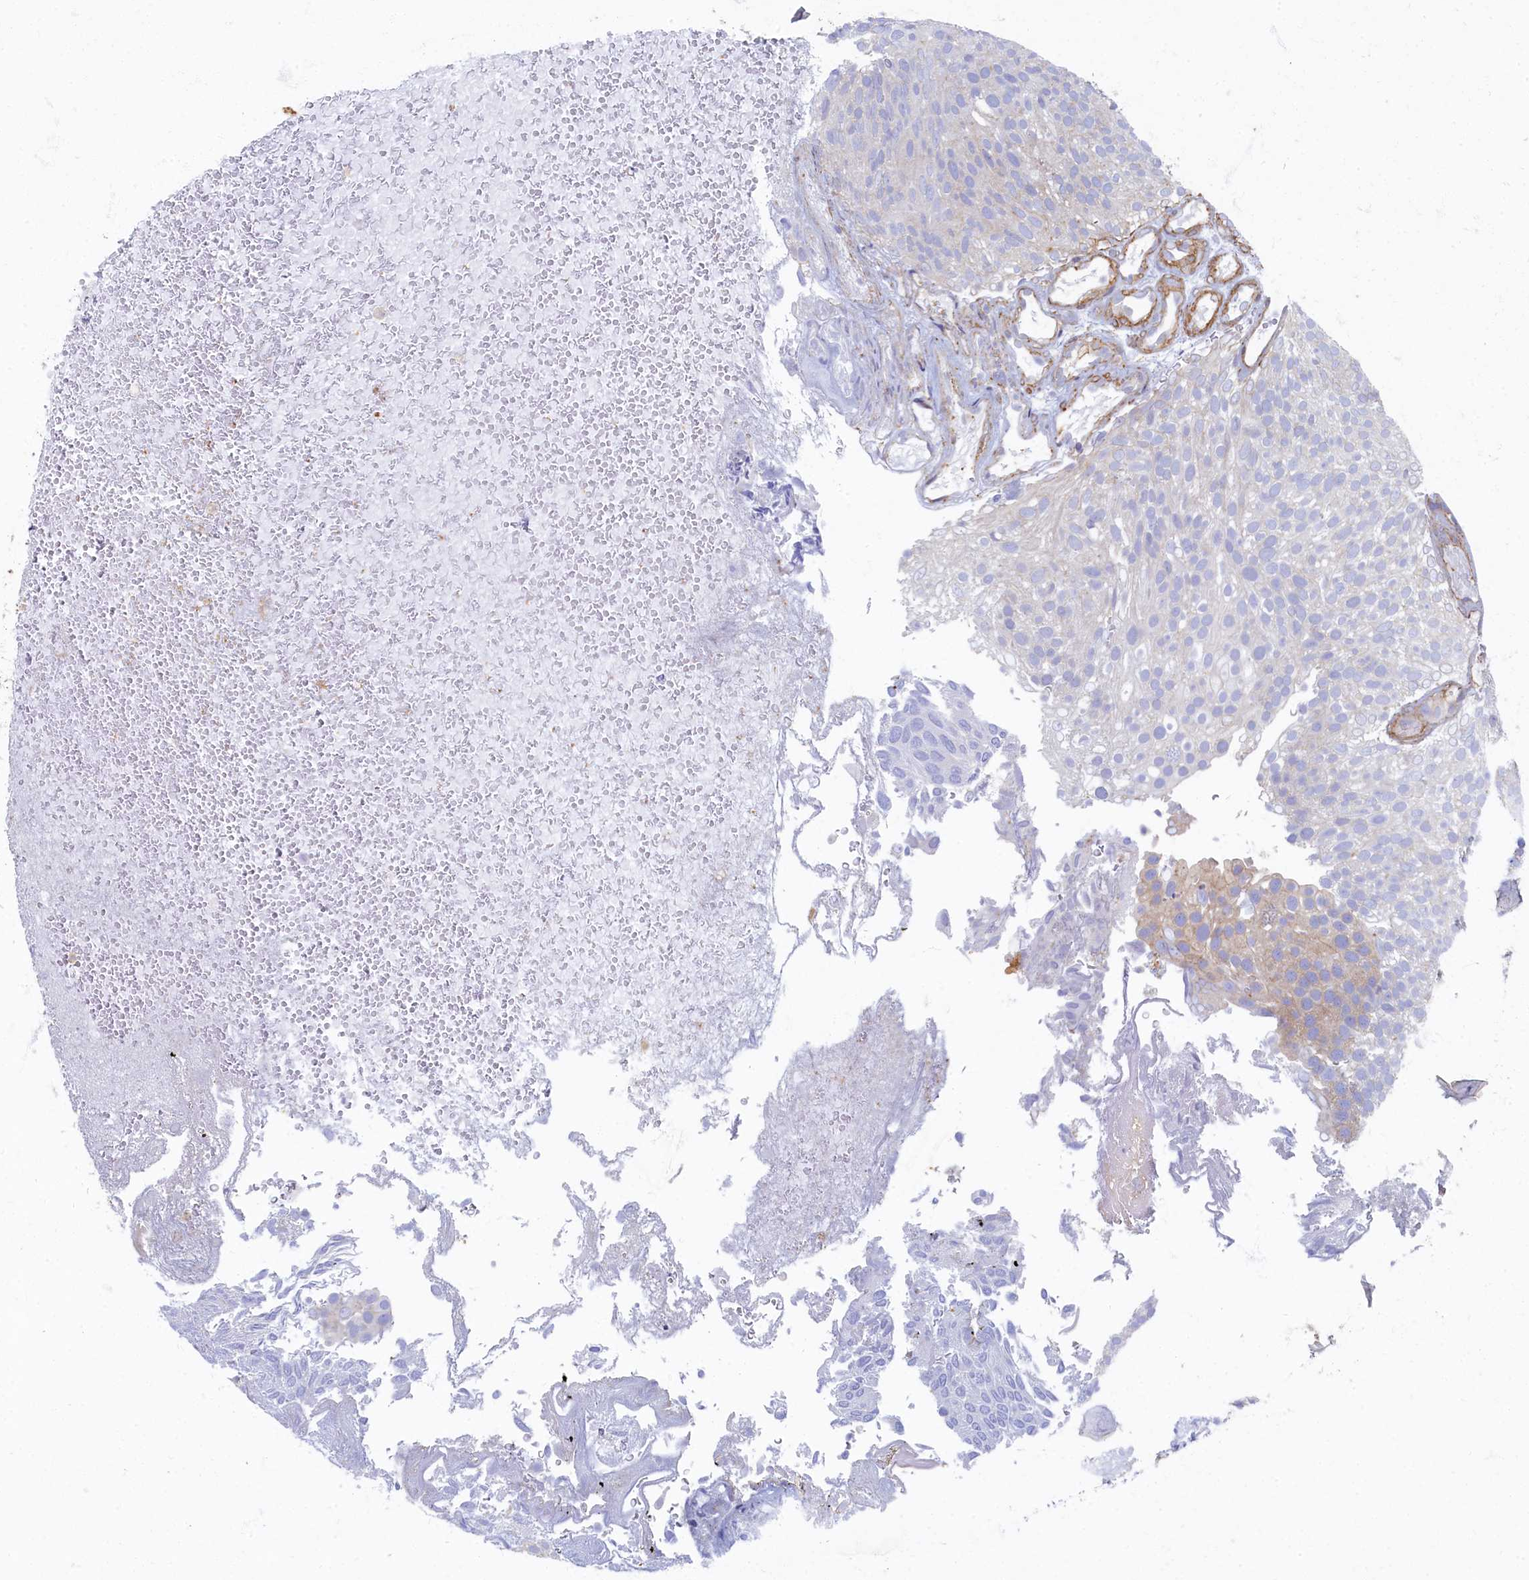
{"staining": {"intensity": "negative", "quantity": "none", "location": "none"}, "tissue": "urothelial cancer", "cell_type": "Tumor cells", "image_type": "cancer", "snomed": [{"axis": "morphology", "description": "Urothelial carcinoma, Low grade"}, {"axis": "topography", "description": "Urinary bladder"}], "caption": "Tumor cells are negative for protein expression in human low-grade urothelial carcinoma.", "gene": "PSMG2", "patient": {"sex": "male", "age": 78}}